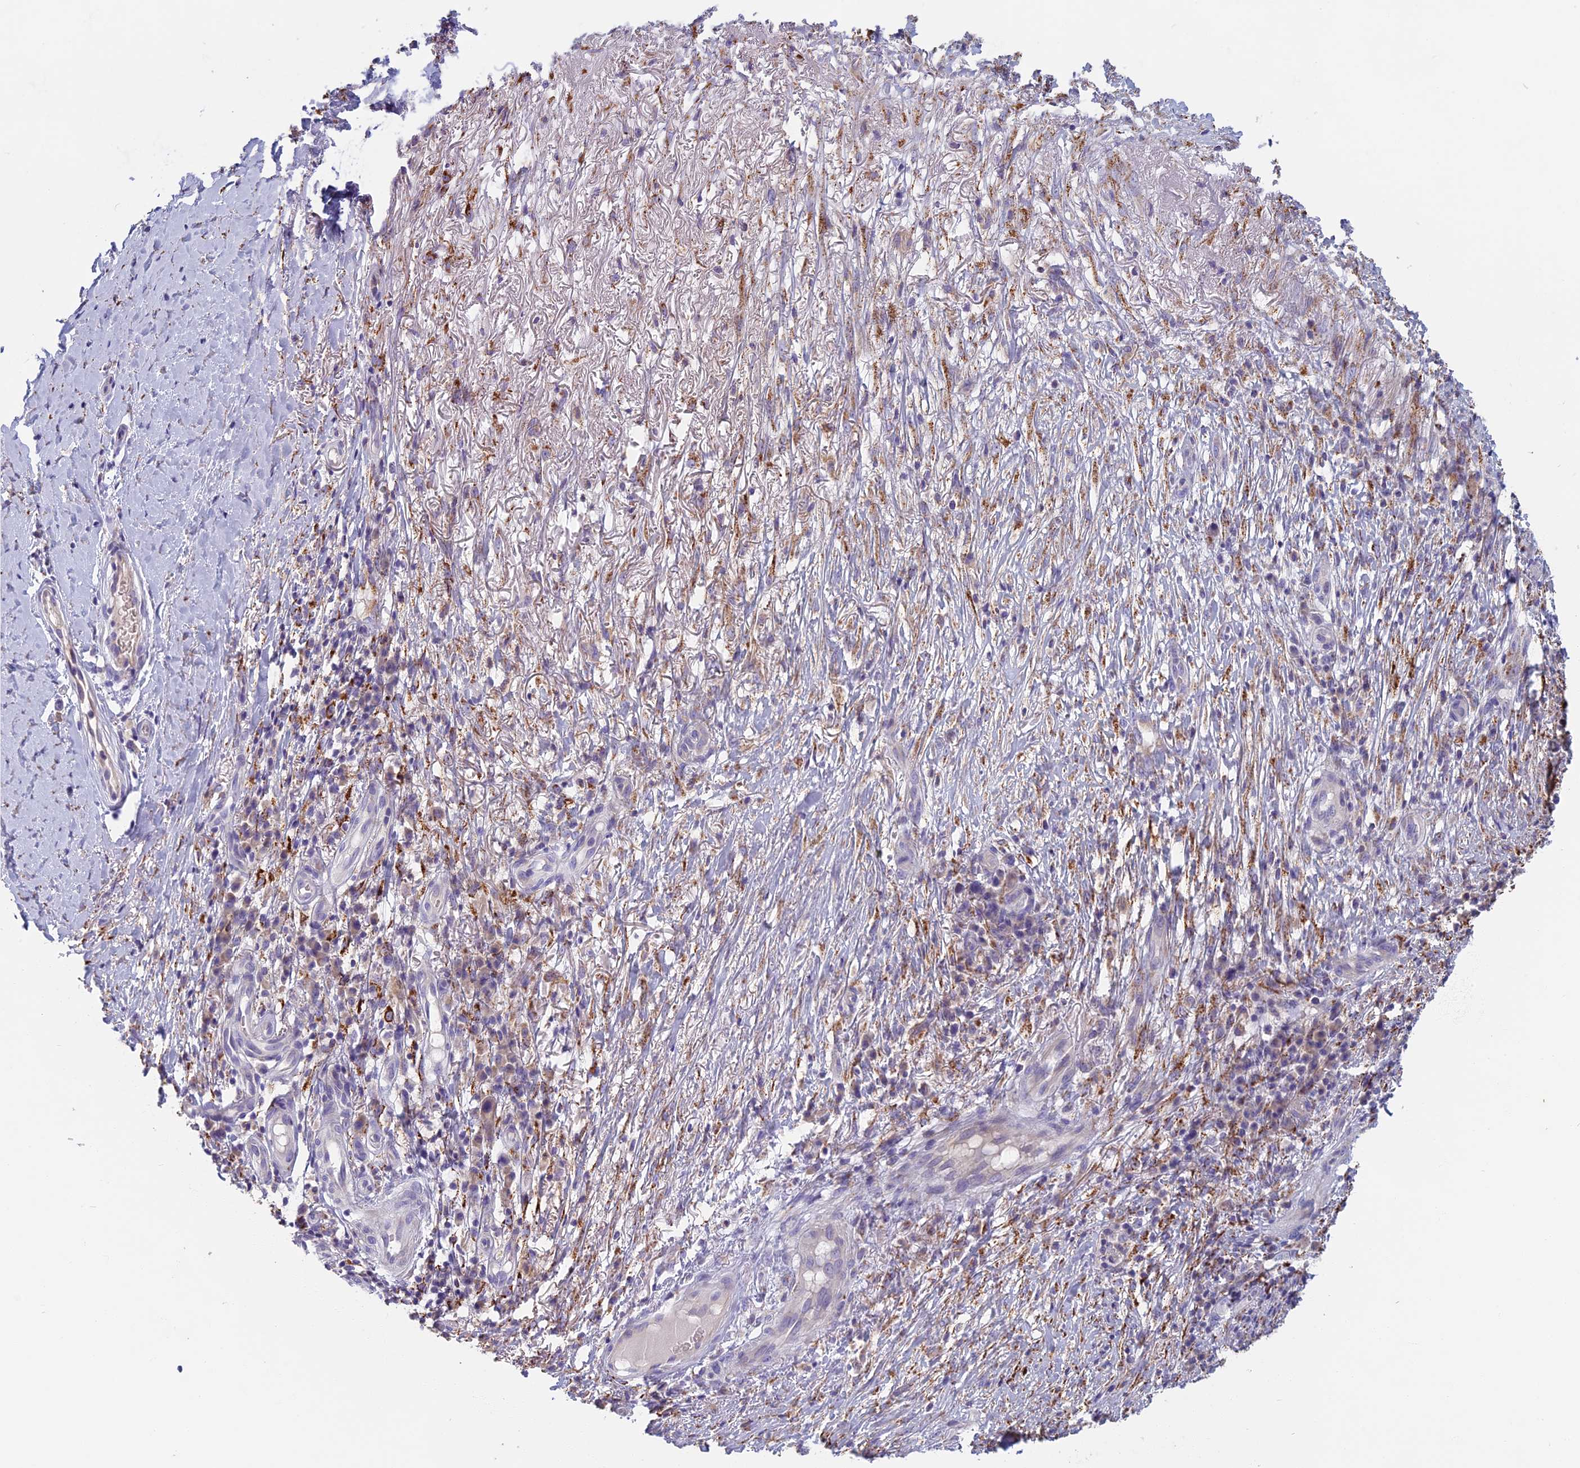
{"staining": {"intensity": "negative", "quantity": "none", "location": "none"}, "tissue": "skin cancer", "cell_type": "Tumor cells", "image_type": "cancer", "snomed": [{"axis": "morphology", "description": "Squamous cell carcinoma, NOS"}, {"axis": "topography", "description": "Skin"}], "caption": "DAB (3,3'-diaminobenzidine) immunohistochemical staining of human skin cancer shows no significant expression in tumor cells.", "gene": "SEMA7A", "patient": {"sex": "male", "age": 70}}